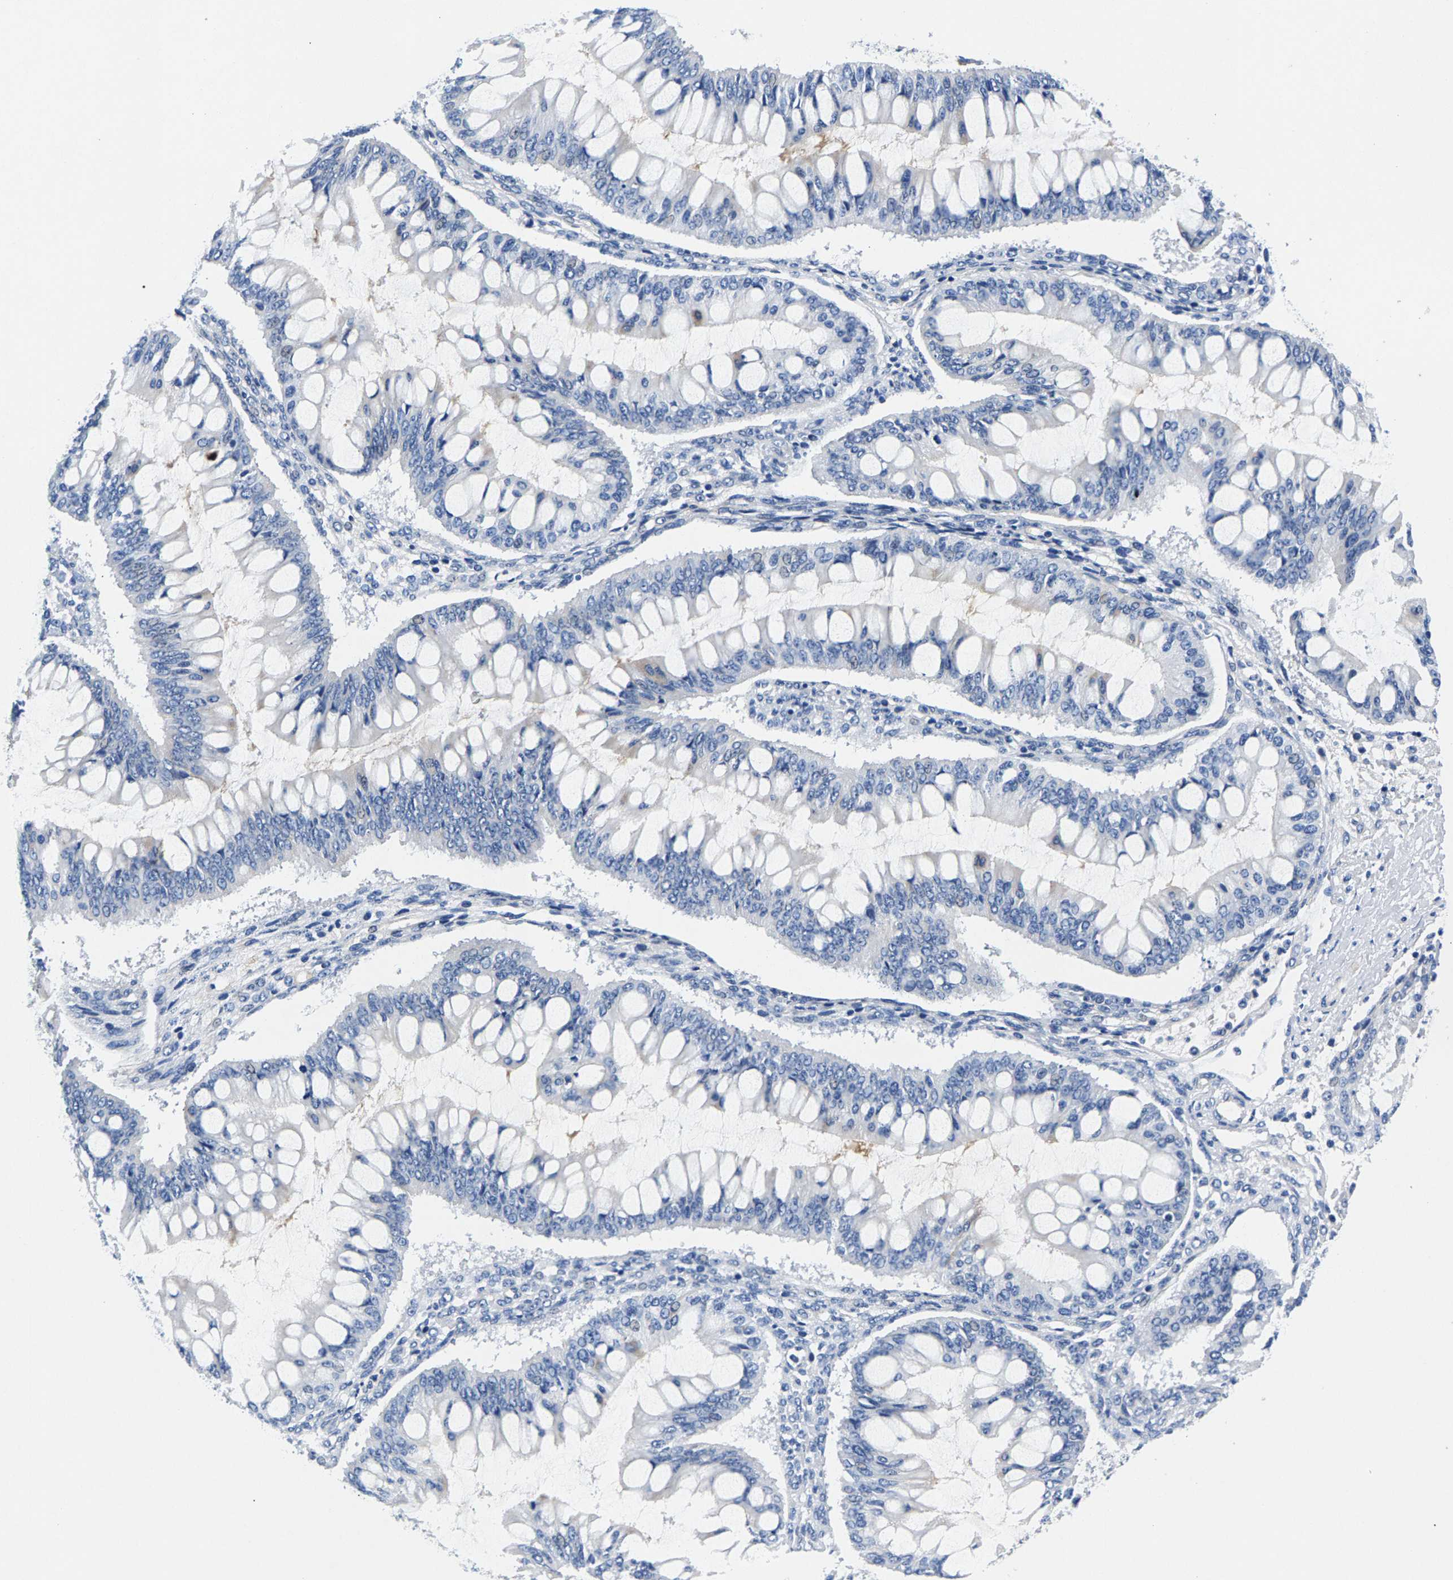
{"staining": {"intensity": "negative", "quantity": "none", "location": "none"}, "tissue": "ovarian cancer", "cell_type": "Tumor cells", "image_type": "cancer", "snomed": [{"axis": "morphology", "description": "Cystadenocarcinoma, mucinous, NOS"}, {"axis": "topography", "description": "Ovary"}], "caption": "High power microscopy photomicrograph of an IHC photomicrograph of ovarian cancer (mucinous cystadenocarcinoma), revealing no significant expression in tumor cells.", "gene": "P2RY4", "patient": {"sex": "female", "age": 73}}